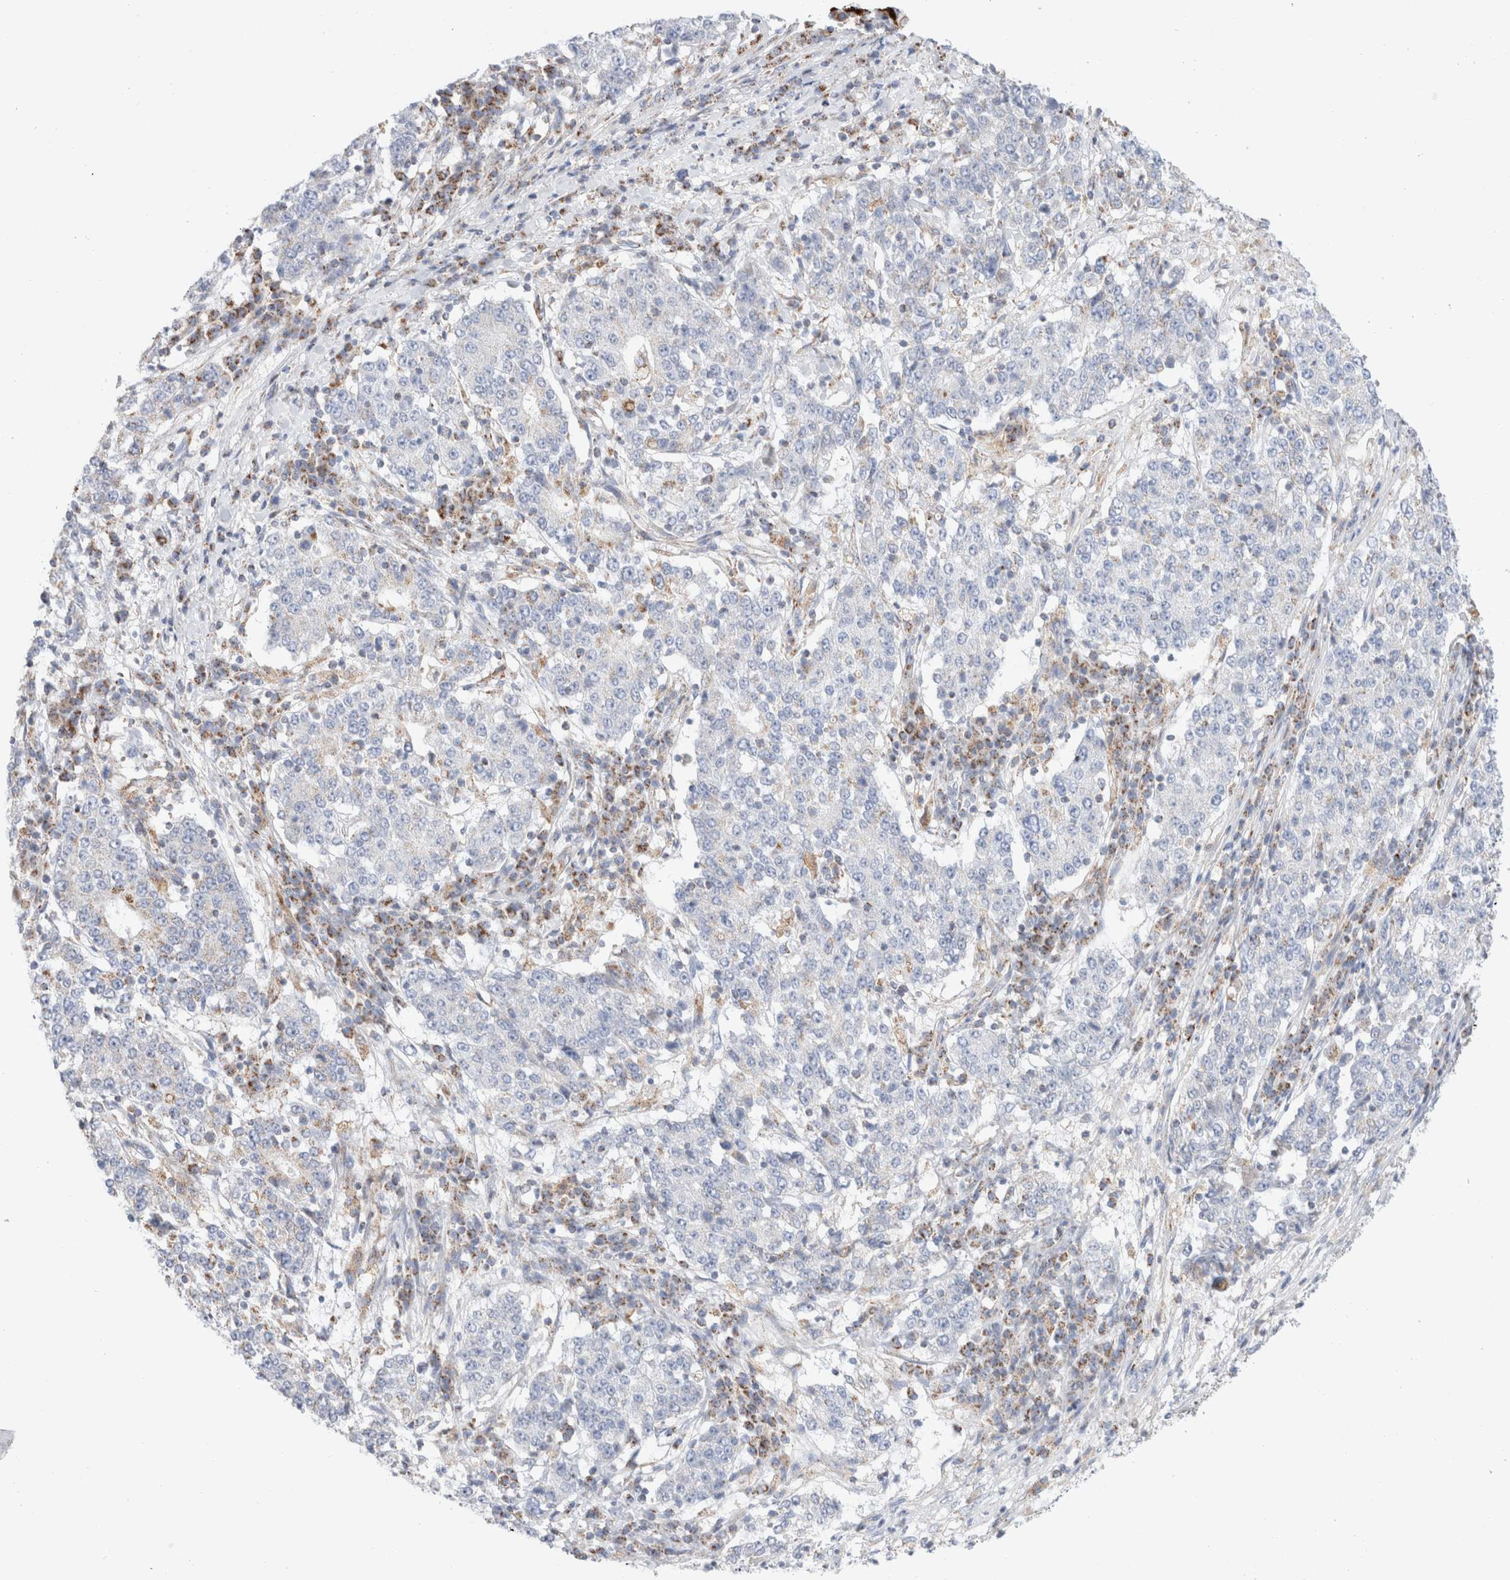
{"staining": {"intensity": "negative", "quantity": "none", "location": "none"}, "tissue": "stomach cancer", "cell_type": "Tumor cells", "image_type": "cancer", "snomed": [{"axis": "morphology", "description": "Adenocarcinoma, NOS"}, {"axis": "topography", "description": "Stomach"}], "caption": "This is an IHC image of stomach cancer. There is no positivity in tumor cells.", "gene": "ATP6V1C1", "patient": {"sex": "male", "age": 59}}